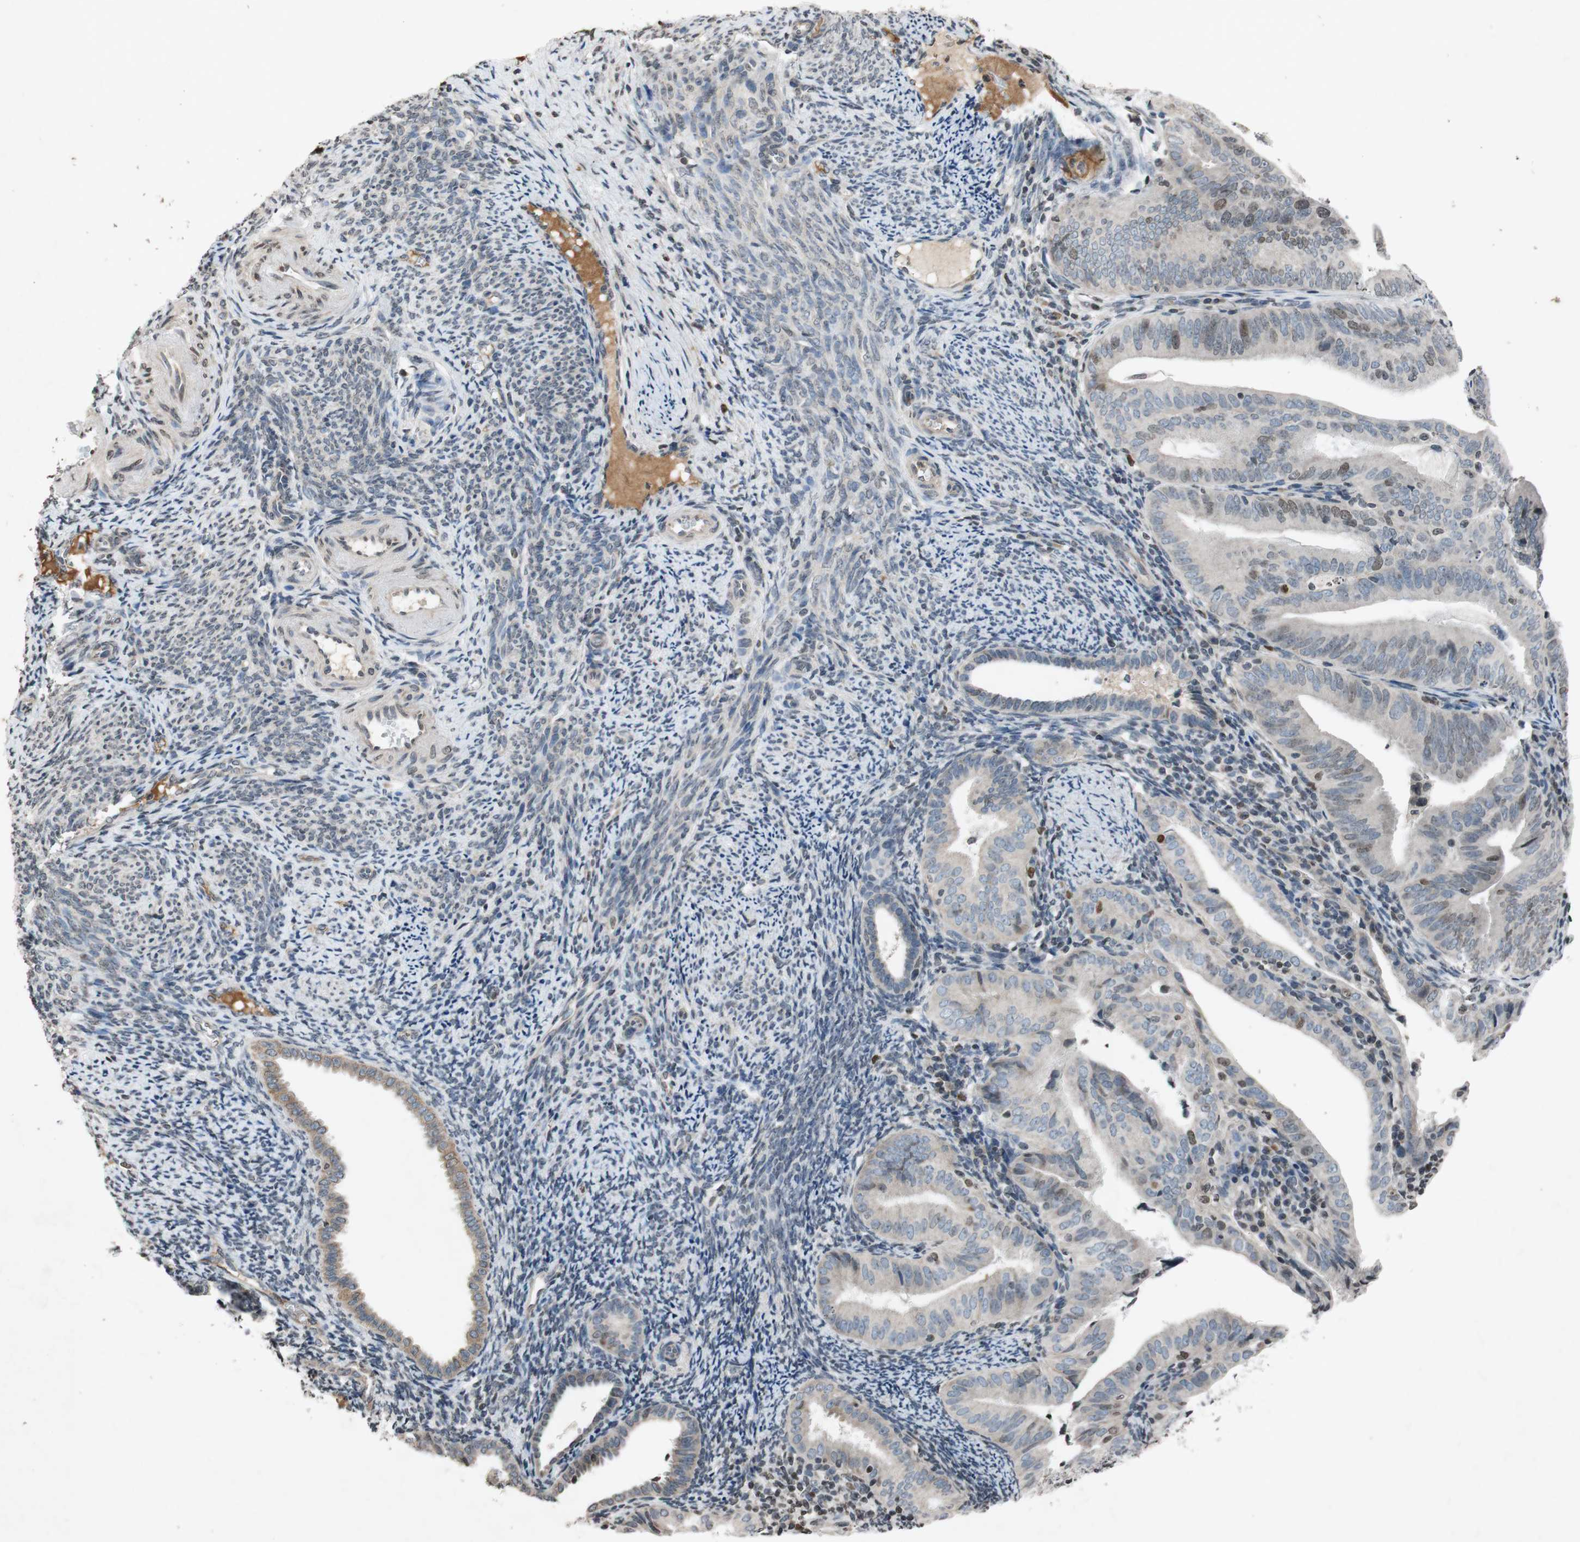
{"staining": {"intensity": "weak", "quantity": "<25%", "location": "cytoplasmic/membranous,nuclear"}, "tissue": "endometrial cancer", "cell_type": "Tumor cells", "image_type": "cancer", "snomed": [{"axis": "morphology", "description": "Adenocarcinoma, NOS"}, {"axis": "topography", "description": "Endometrium"}], "caption": "Immunohistochemical staining of adenocarcinoma (endometrial) exhibits no significant staining in tumor cells.", "gene": "MCM6", "patient": {"sex": "female", "age": 58}}